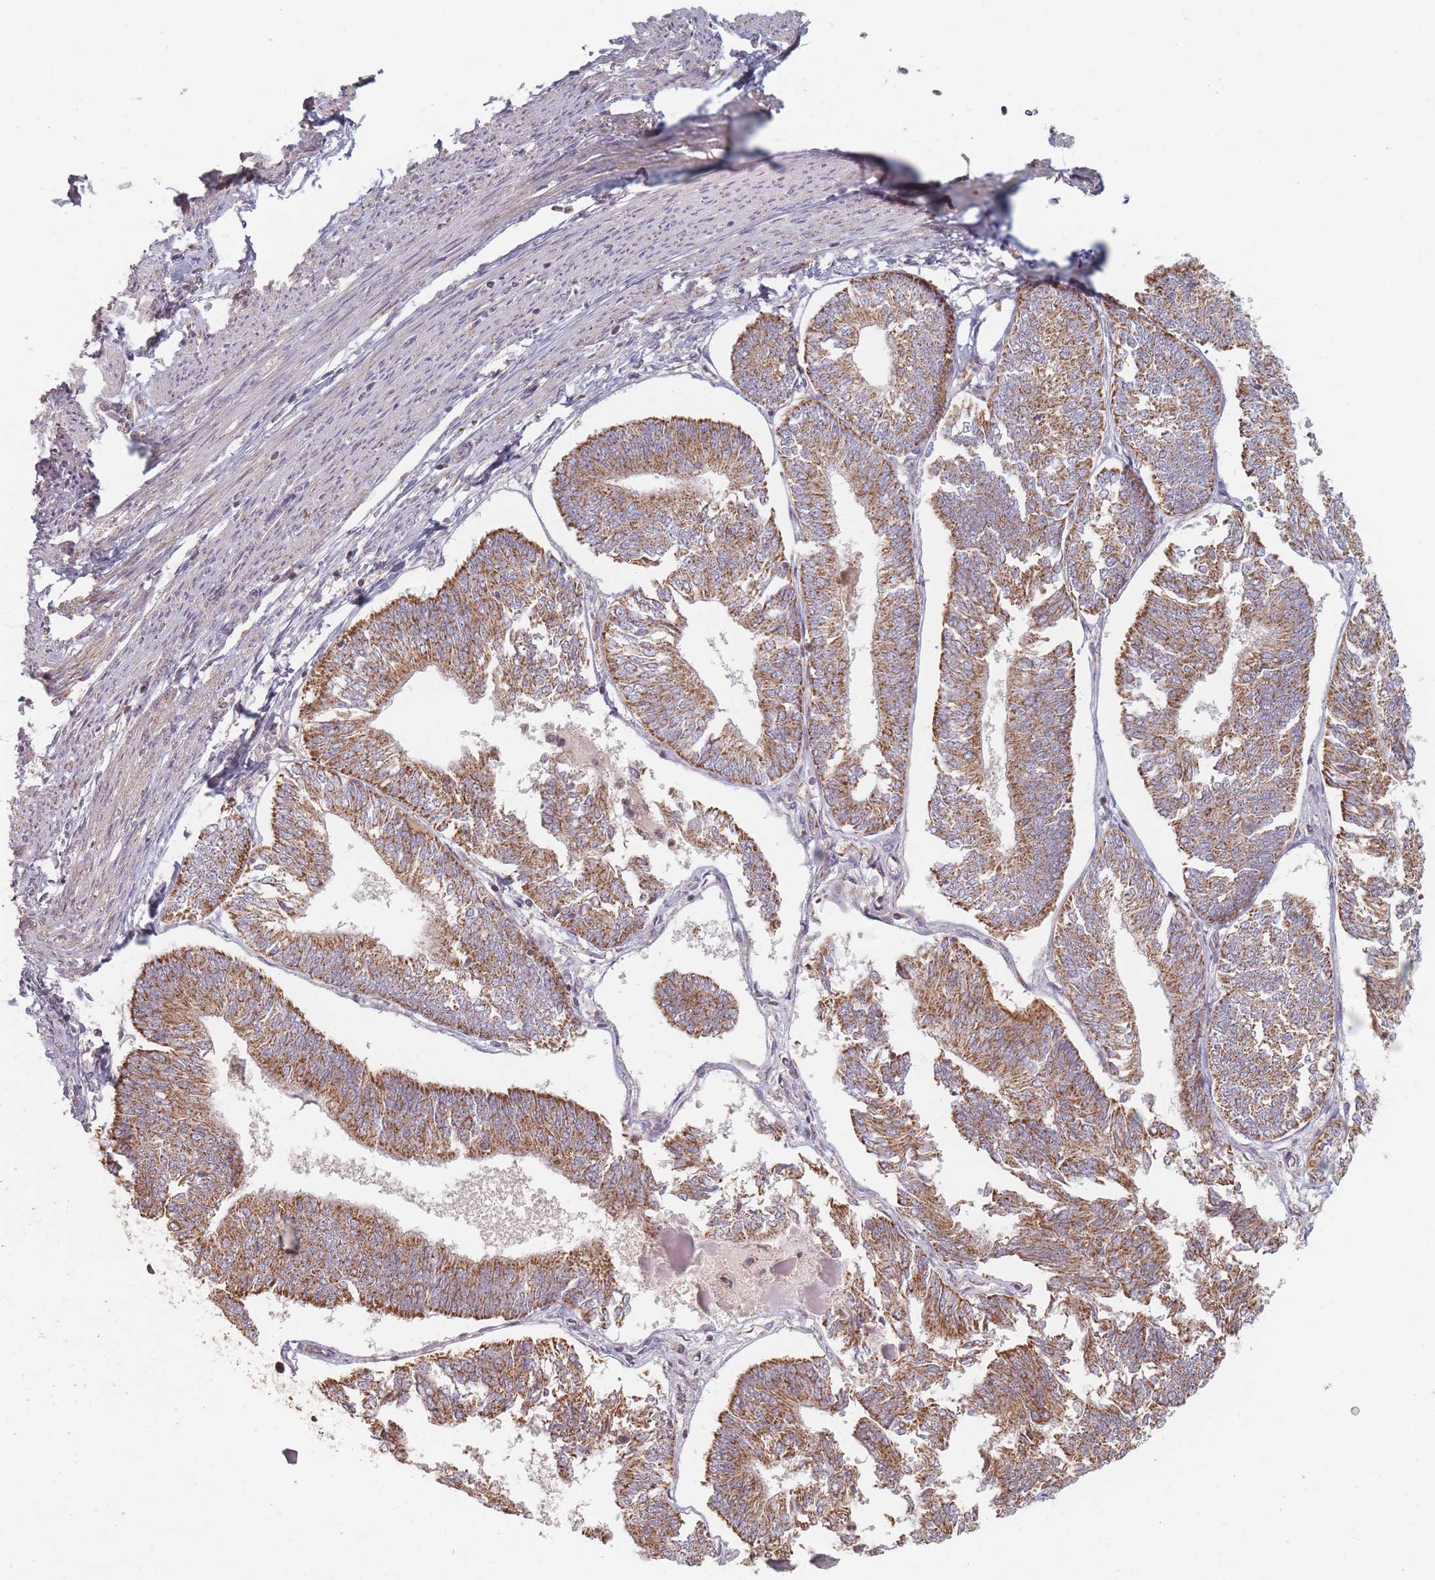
{"staining": {"intensity": "moderate", "quantity": ">75%", "location": "cytoplasmic/membranous"}, "tissue": "endometrial cancer", "cell_type": "Tumor cells", "image_type": "cancer", "snomed": [{"axis": "morphology", "description": "Adenocarcinoma, NOS"}, {"axis": "topography", "description": "Endometrium"}], "caption": "Protein analysis of endometrial cancer (adenocarcinoma) tissue shows moderate cytoplasmic/membranous expression in about >75% of tumor cells.", "gene": "OR2M4", "patient": {"sex": "female", "age": 58}}